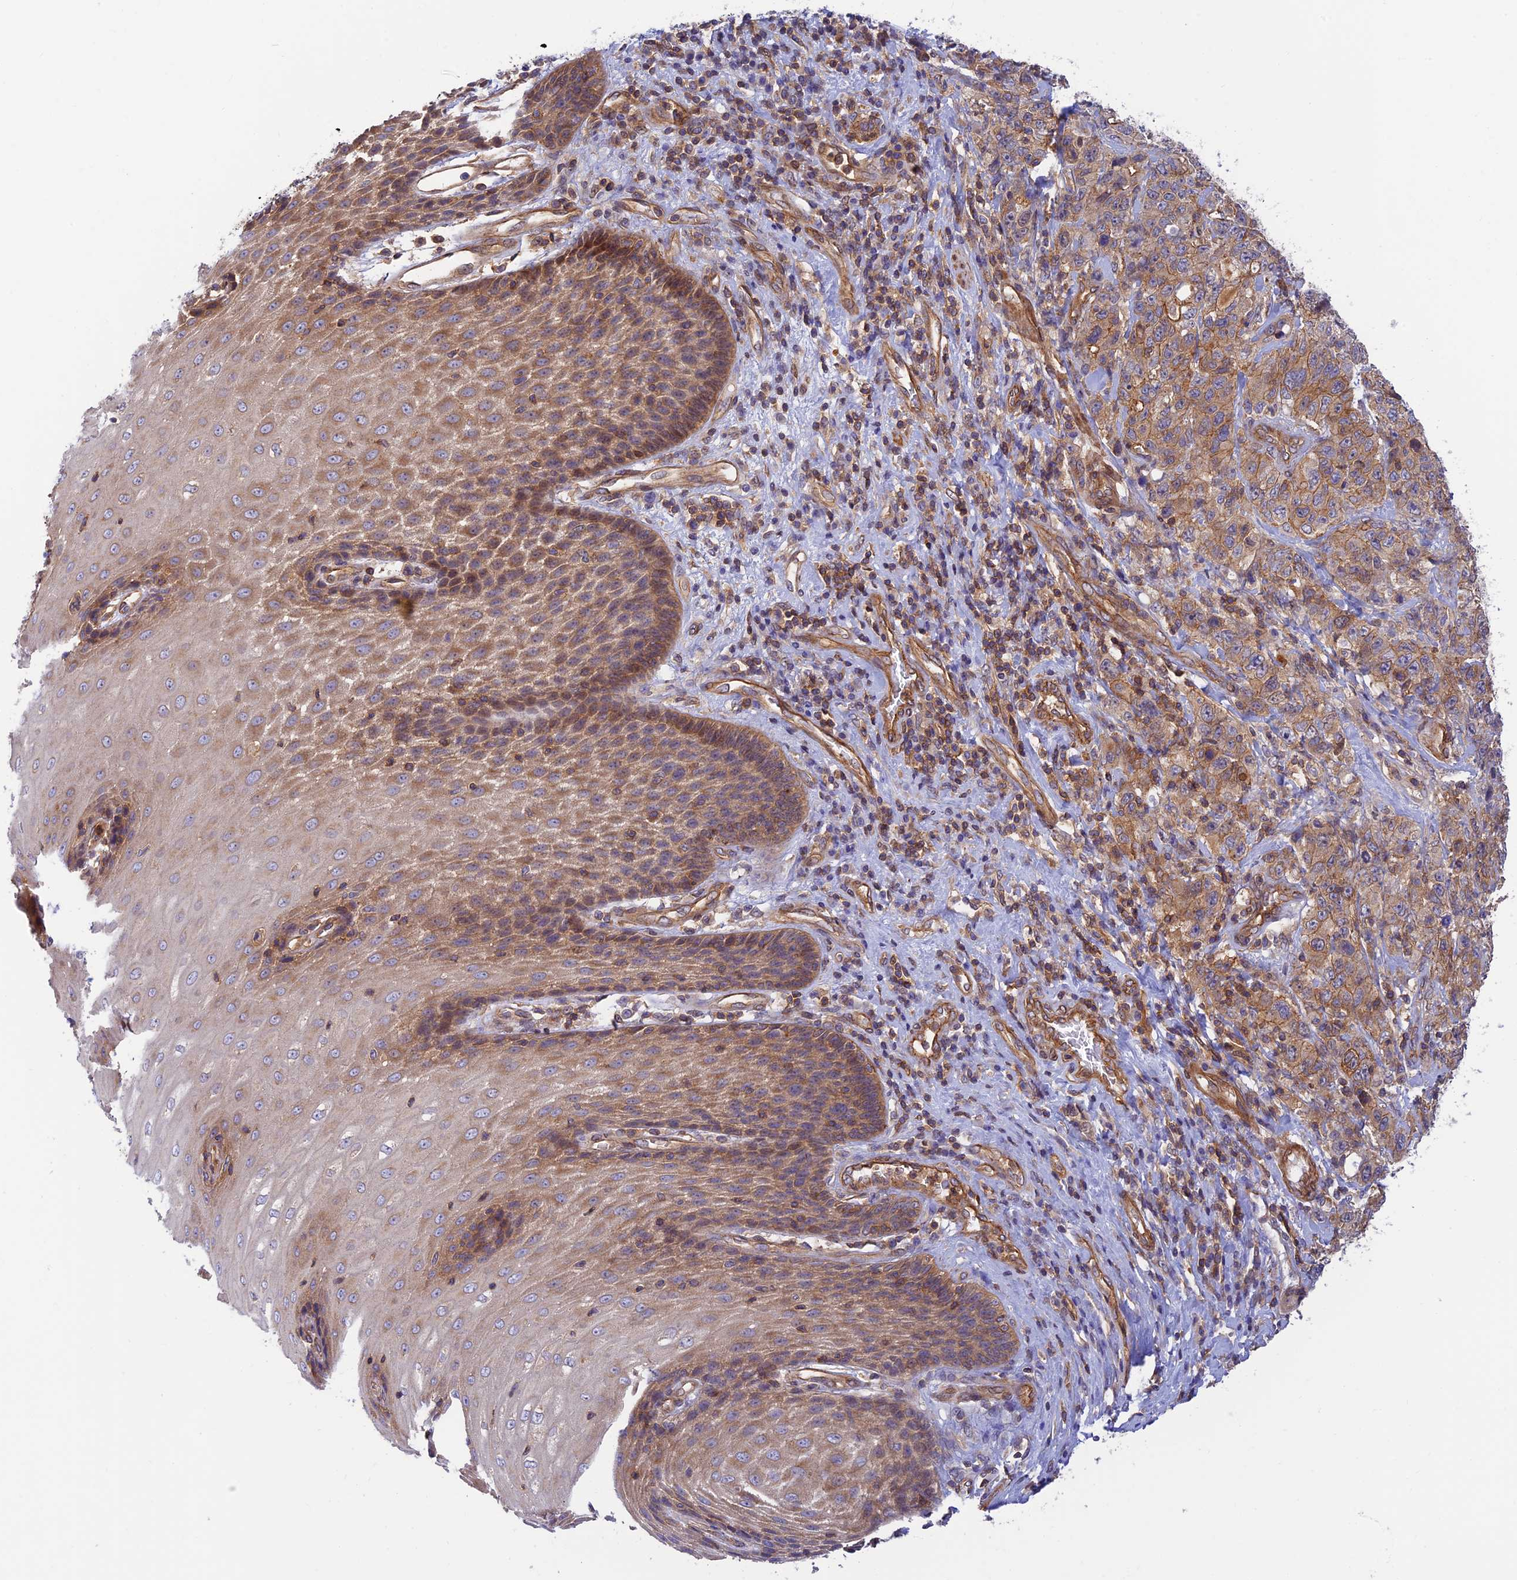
{"staining": {"intensity": "moderate", "quantity": ">75%", "location": "cytoplasmic/membranous"}, "tissue": "stomach cancer", "cell_type": "Tumor cells", "image_type": "cancer", "snomed": [{"axis": "morphology", "description": "Adenocarcinoma, NOS"}, {"axis": "topography", "description": "Stomach"}], "caption": "Protein analysis of stomach adenocarcinoma tissue shows moderate cytoplasmic/membranous expression in approximately >75% of tumor cells.", "gene": "PPP1R12C", "patient": {"sex": "male", "age": 48}}